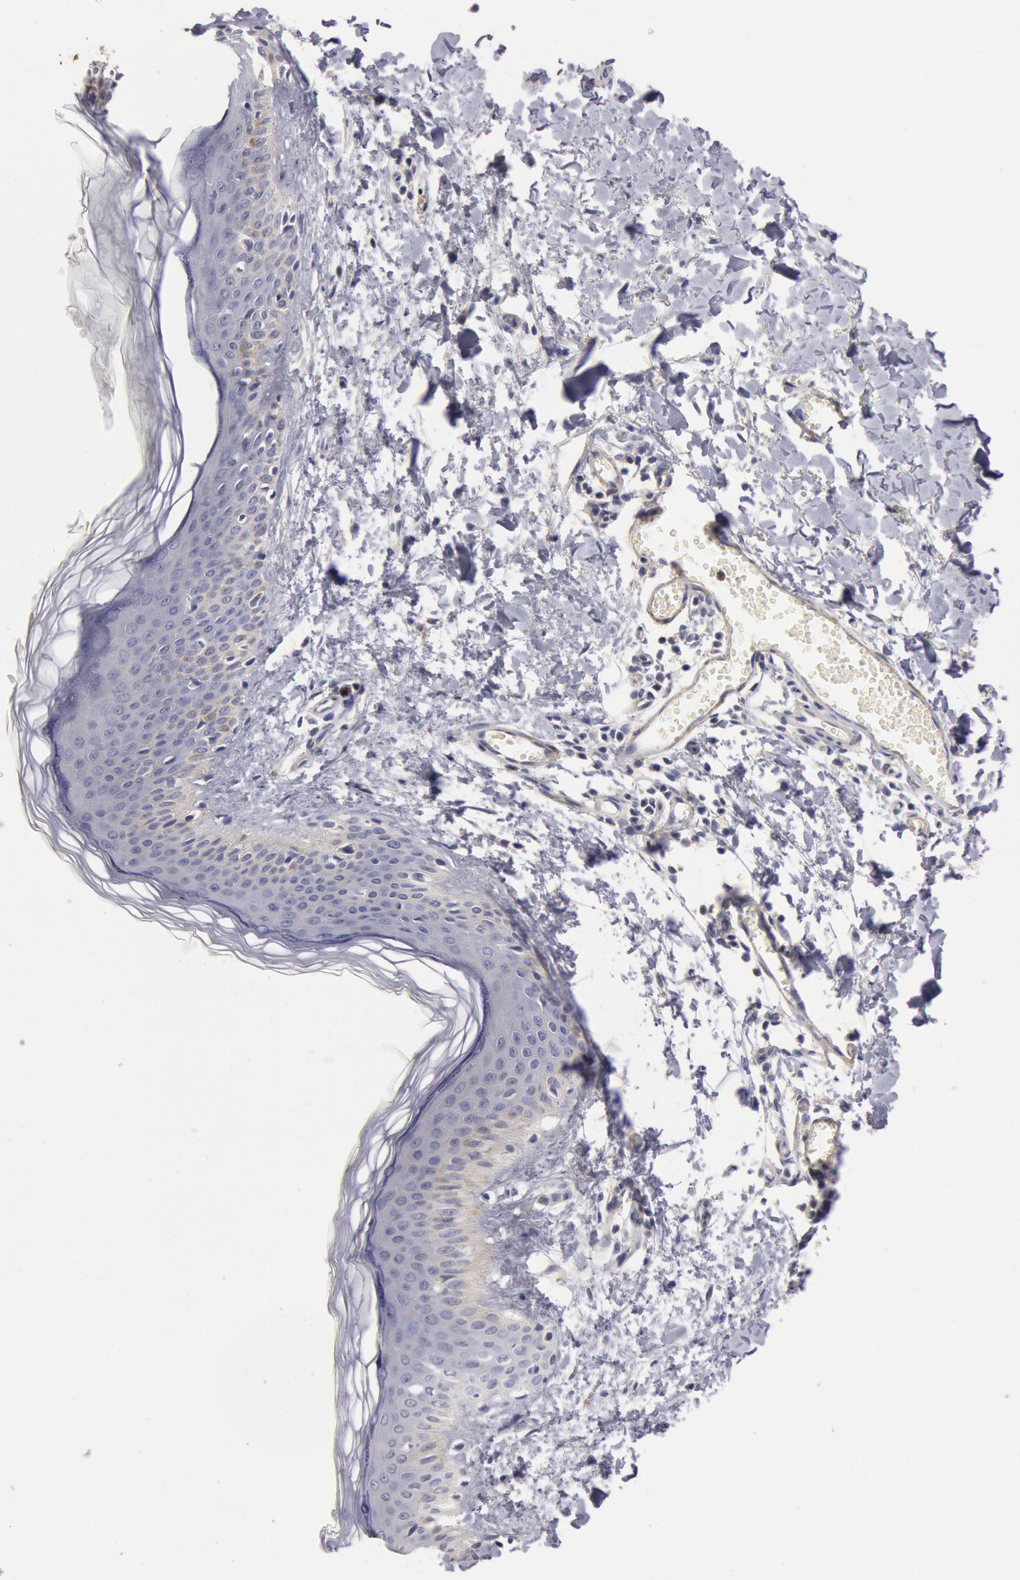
{"staining": {"intensity": "negative", "quantity": "none", "location": "none"}, "tissue": "skin", "cell_type": "Fibroblasts", "image_type": "normal", "snomed": [{"axis": "morphology", "description": "Normal tissue, NOS"}, {"axis": "morphology", "description": "Sarcoma, NOS"}, {"axis": "topography", "description": "Skin"}, {"axis": "topography", "description": "Soft tissue"}], "caption": "This is an immunohistochemistry image of unremarkable human skin. There is no positivity in fibroblasts.", "gene": "TMED8", "patient": {"sex": "female", "age": 51}}